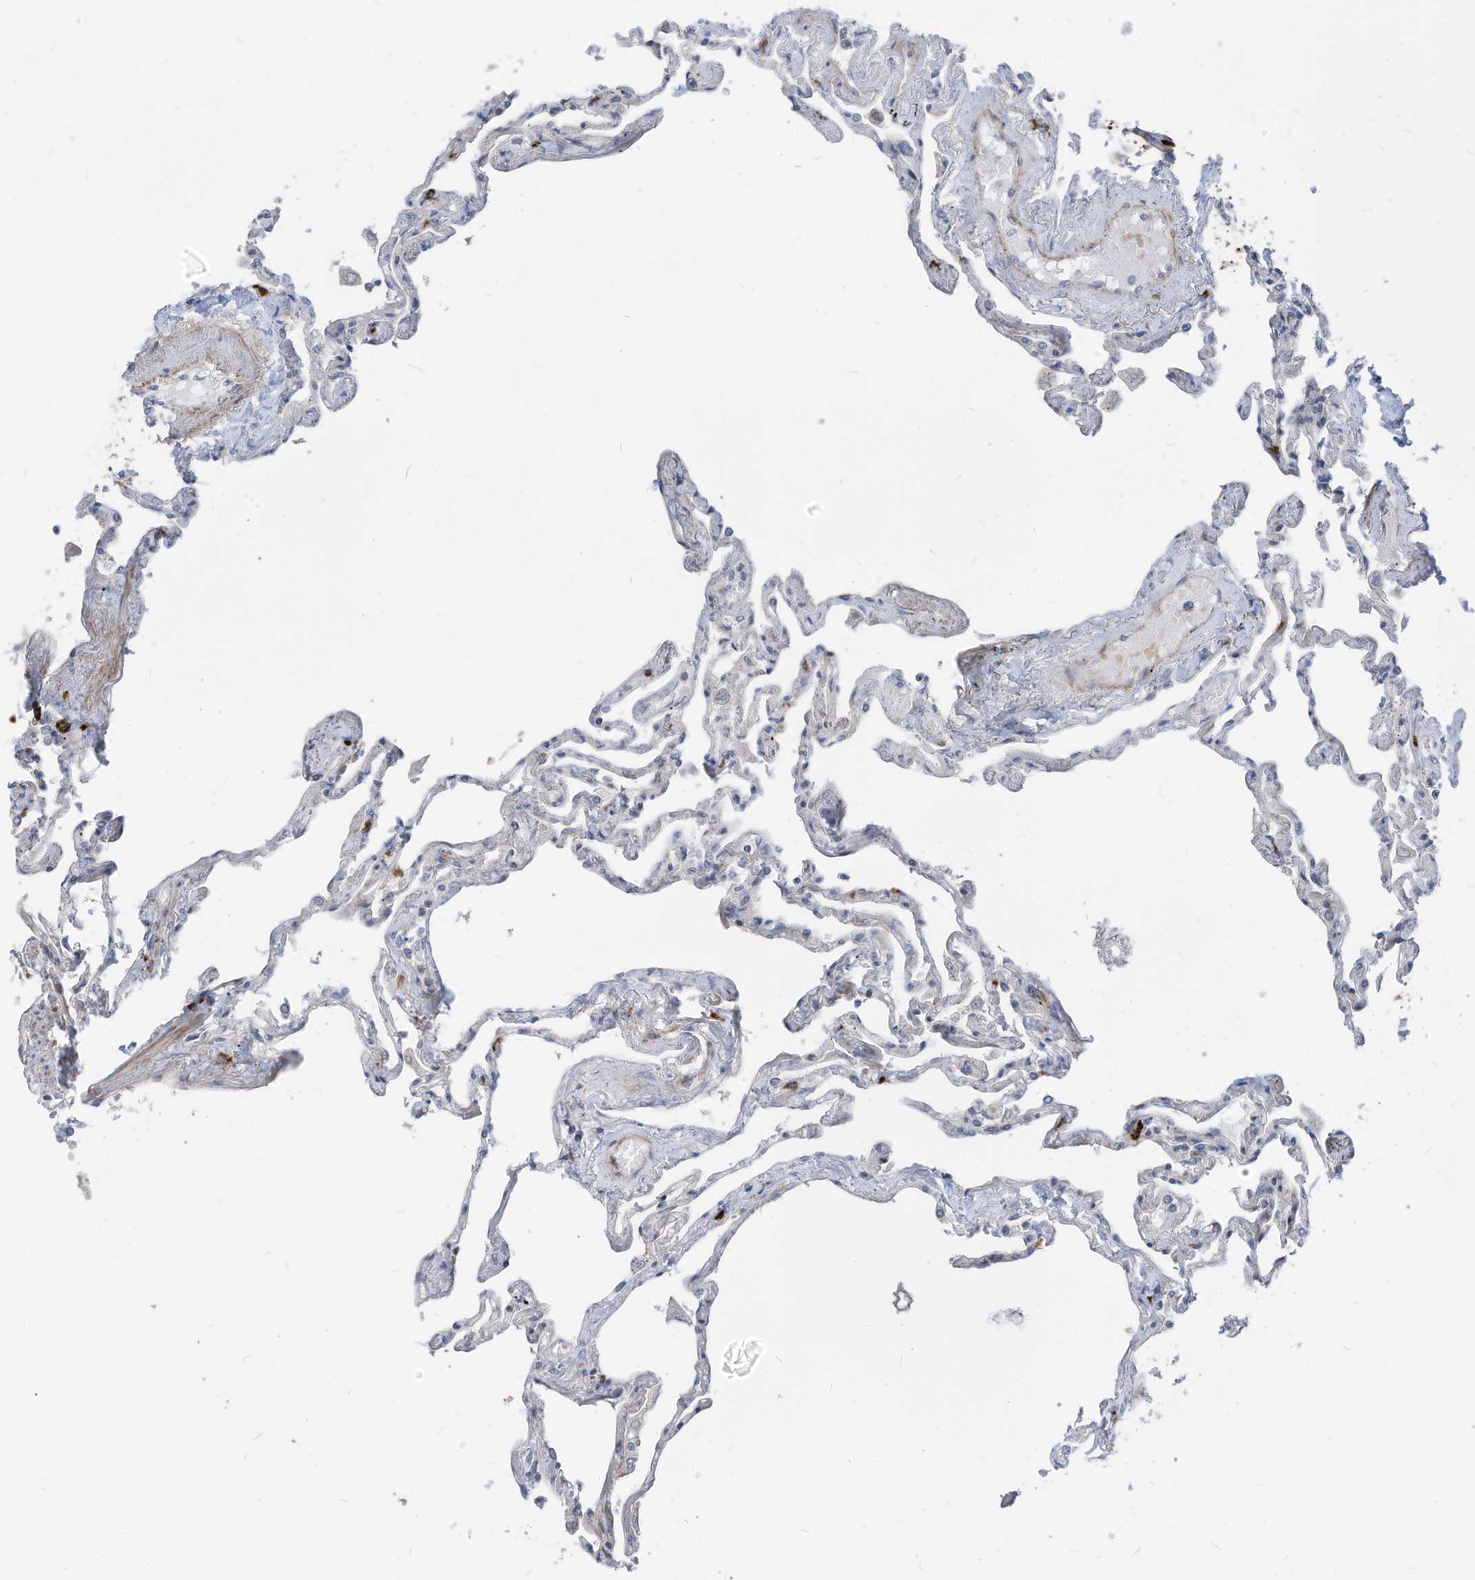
{"staining": {"intensity": "negative", "quantity": "none", "location": "none"}, "tissue": "lung", "cell_type": "Alveolar cells", "image_type": "normal", "snomed": [{"axis": "morphology", "description": "Normal tissue, NOS"}, {"axis": "topography", "description": "Lung"}], "caption": "Unremarkable lung was stained to show a protein in brown. There is no significant expression in alveolar cells. (Brightfield microscopy of DAB IHC at high magnification).", "gene": "GPATCH3", "patient": {"sex": "female", "age": 67}}